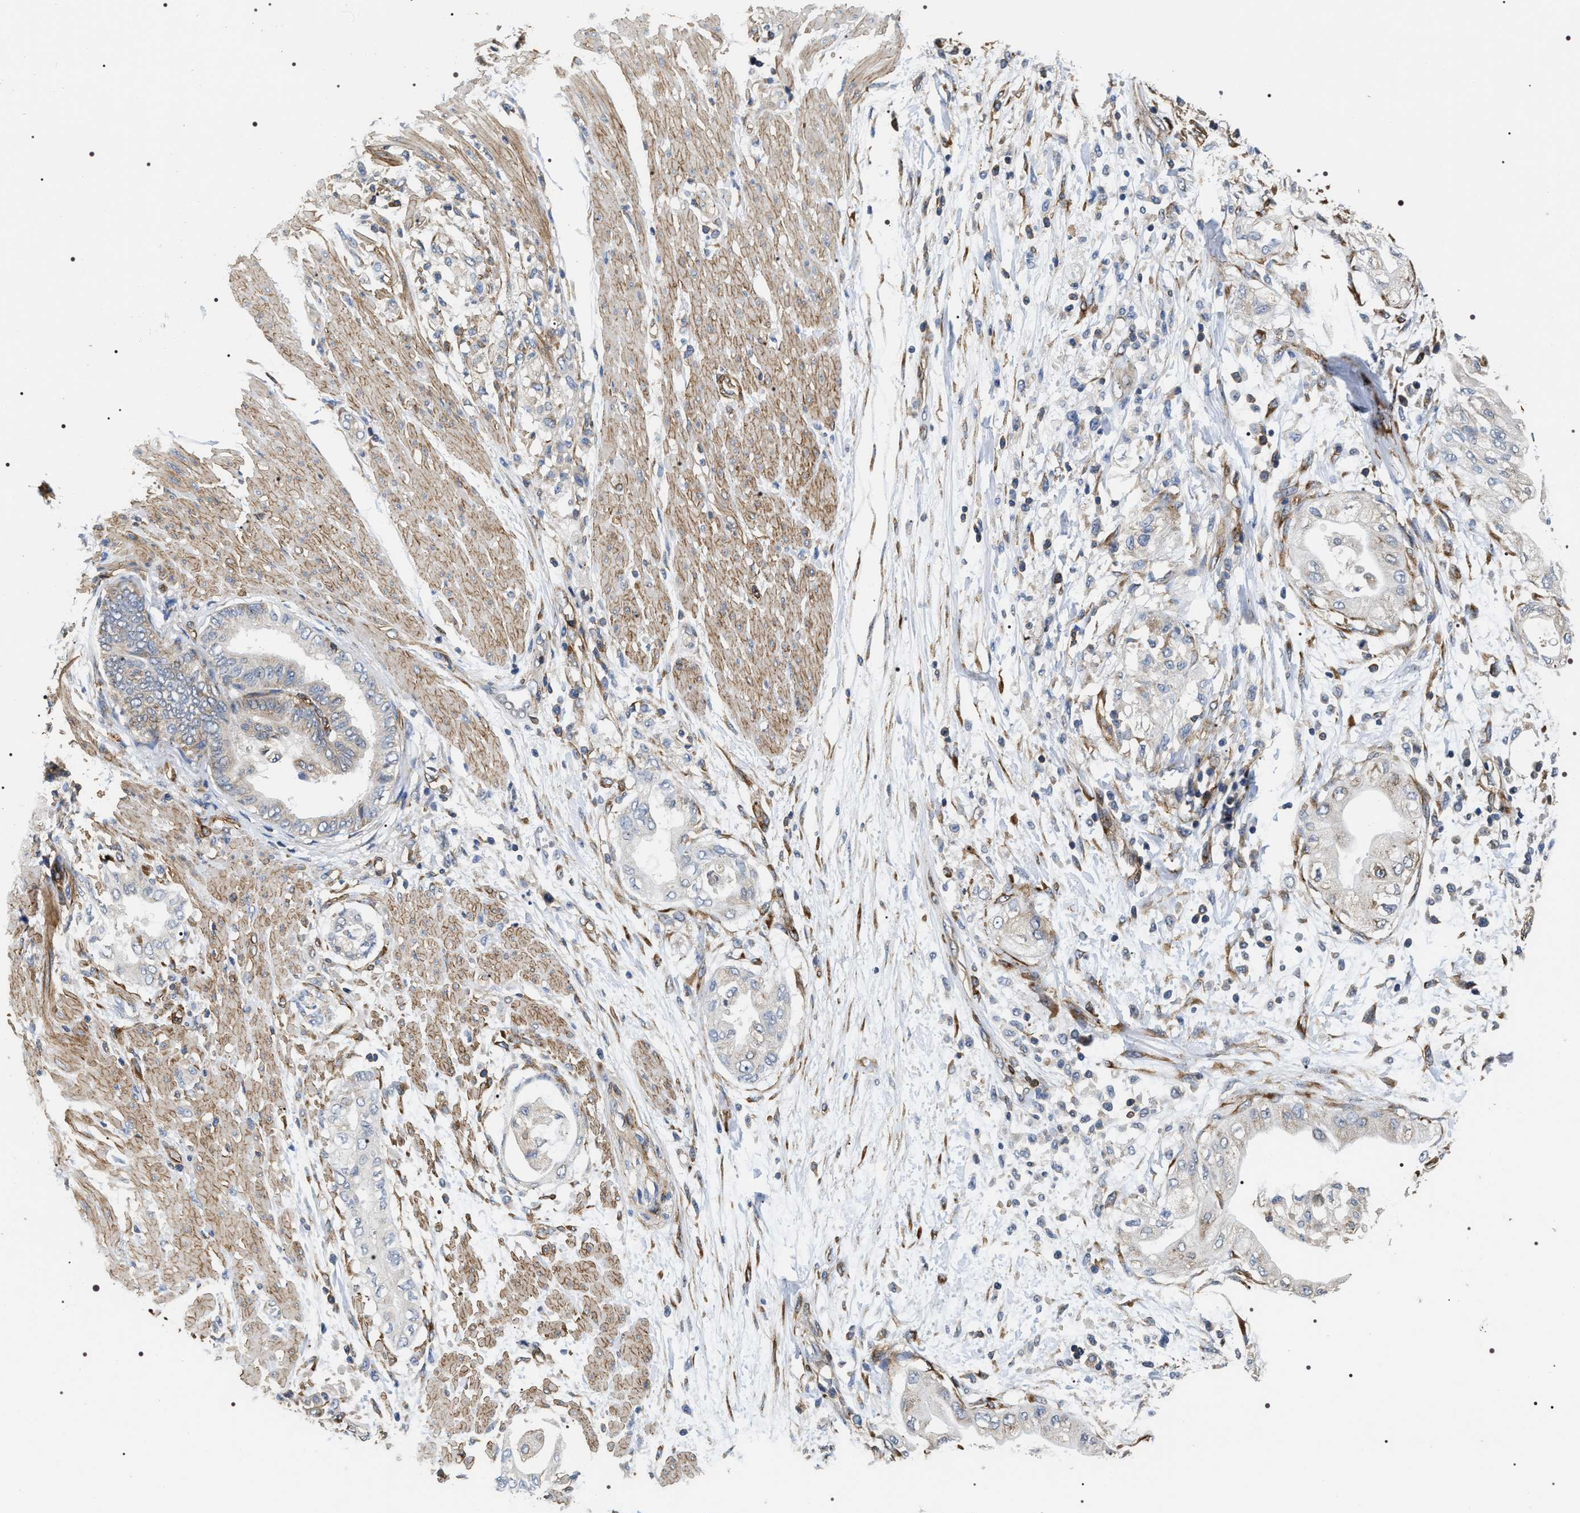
{"staining": {"intensity": "weak", "quantity": ">75%", "location": "cytoplasmic/membranous"}, "tissue": "adipose tissue", "cell_type": "Adipocytes", "image_type": "normal", "snomed": [{"axis": "morphology", "description": "Normal tissue, NOS"}, {"axis": "morphology", "description": "Adenocarcinoma, NOS"}, {"axis": "topography", "description": "Duodenum"}, {"axis": "topography", "description": "Peripheral nerve tissue"}], "caption": "Protein expression by immunohistochemistry (IHC) exhibits weak cytoplasmic/membranous staining in approximately >75% of adipocytes in normal adipose tissue. (Stains: DAB (3,3'-diaminobenzidine) in brown, nuclei in blue, Microscopy: brightfield microscopy at high magnification).", "gene": "ZC3HAV1L", "patient": {"sex": "female", "age": 60}}